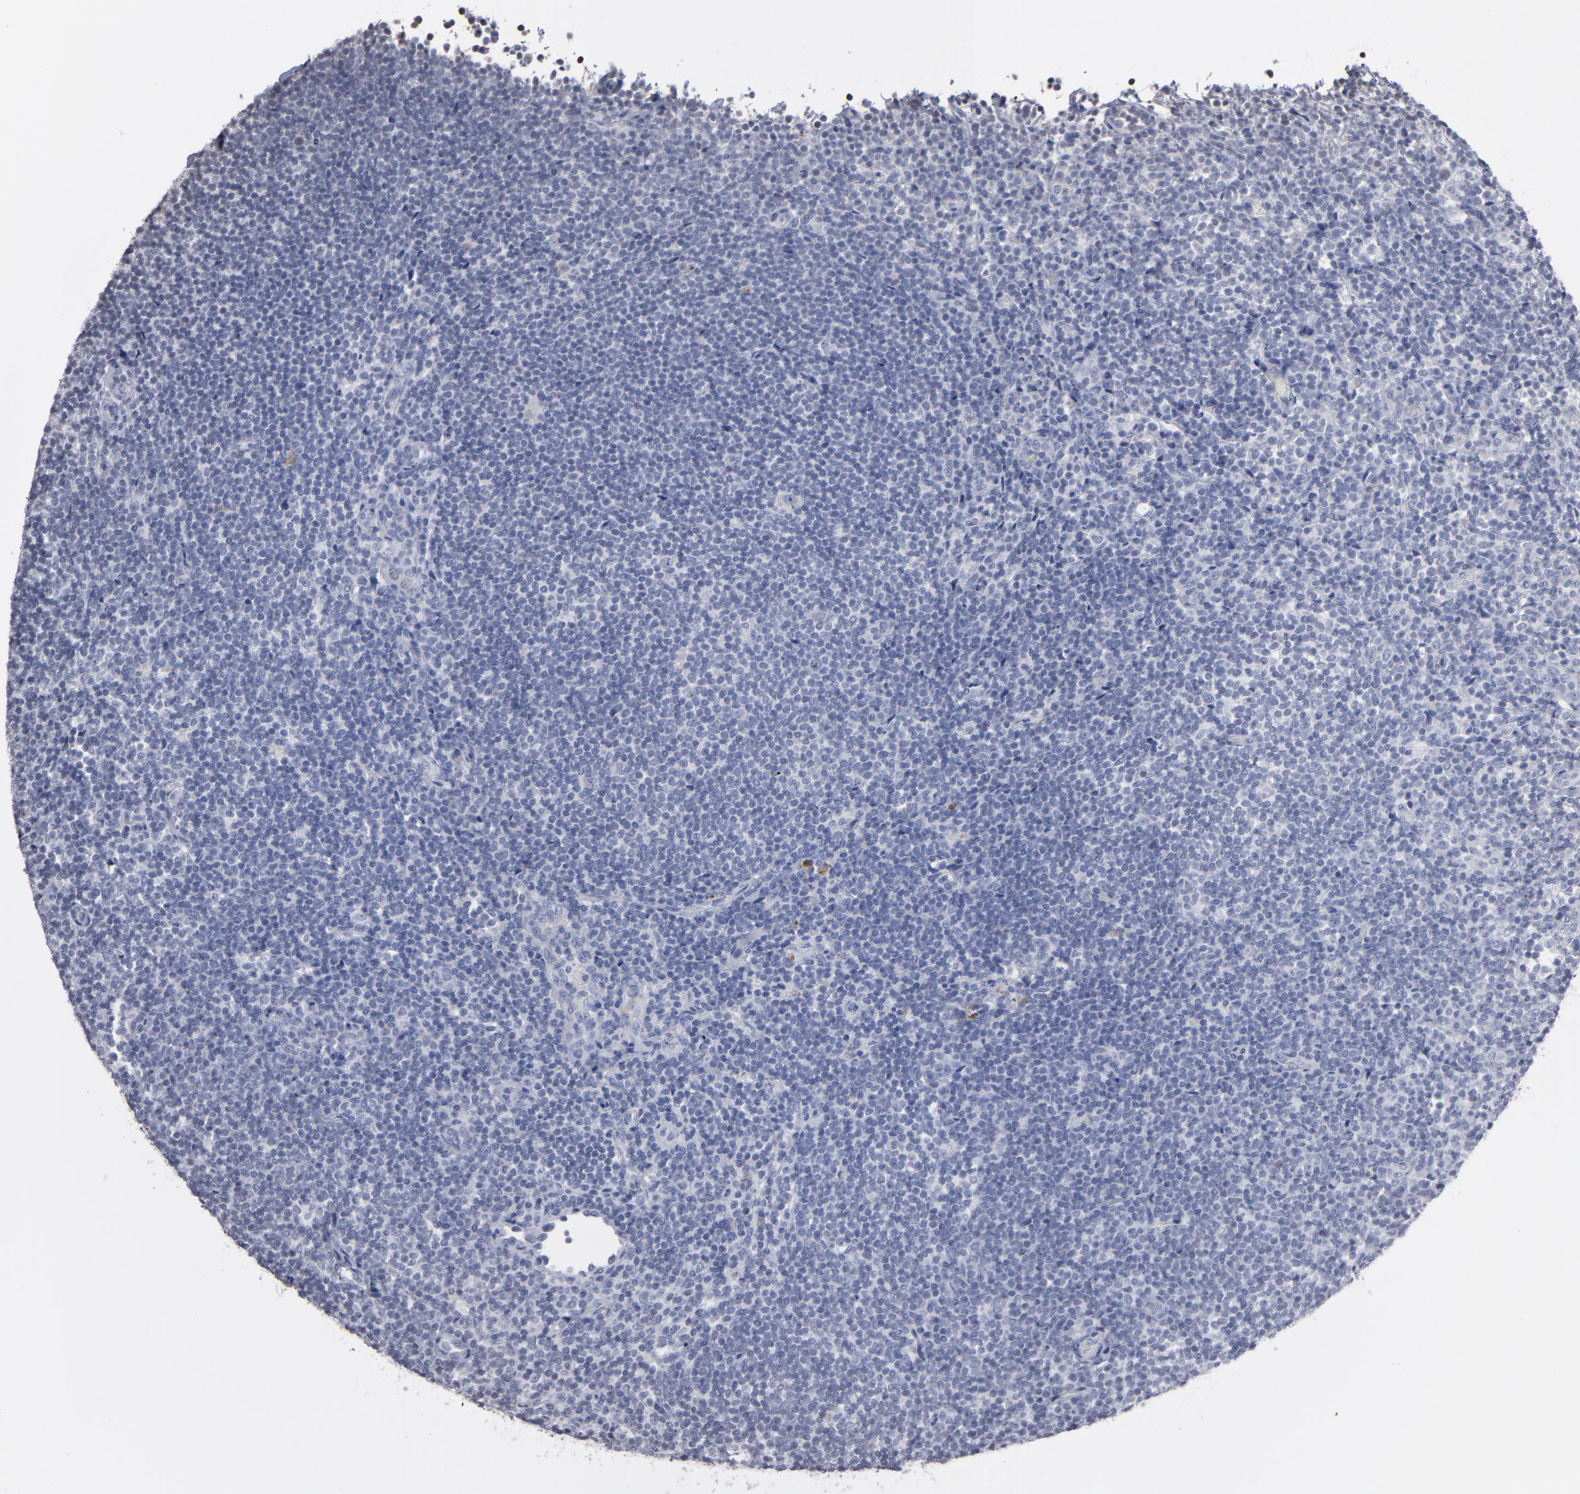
{"staining": {"intensity": "negative", "quantity": "none", "location": "none"}, "tissue": "lymphoma", "cell_type": "Tumor cells", "image_type": "cancer", "snomed": [{"axis": "morphology", "description": "Malignant lymphoma, non-Hodgkin's type, Low grade"}, {"axis": "topography", "description": "Lymph node"}], "caption": "Tumor cells are negative for protein expression in human low-grade malignant lymphoma, non-Hodgkin's type.", "gene": "RPH3A", "patient": {"sex": "female", "age": 76}}